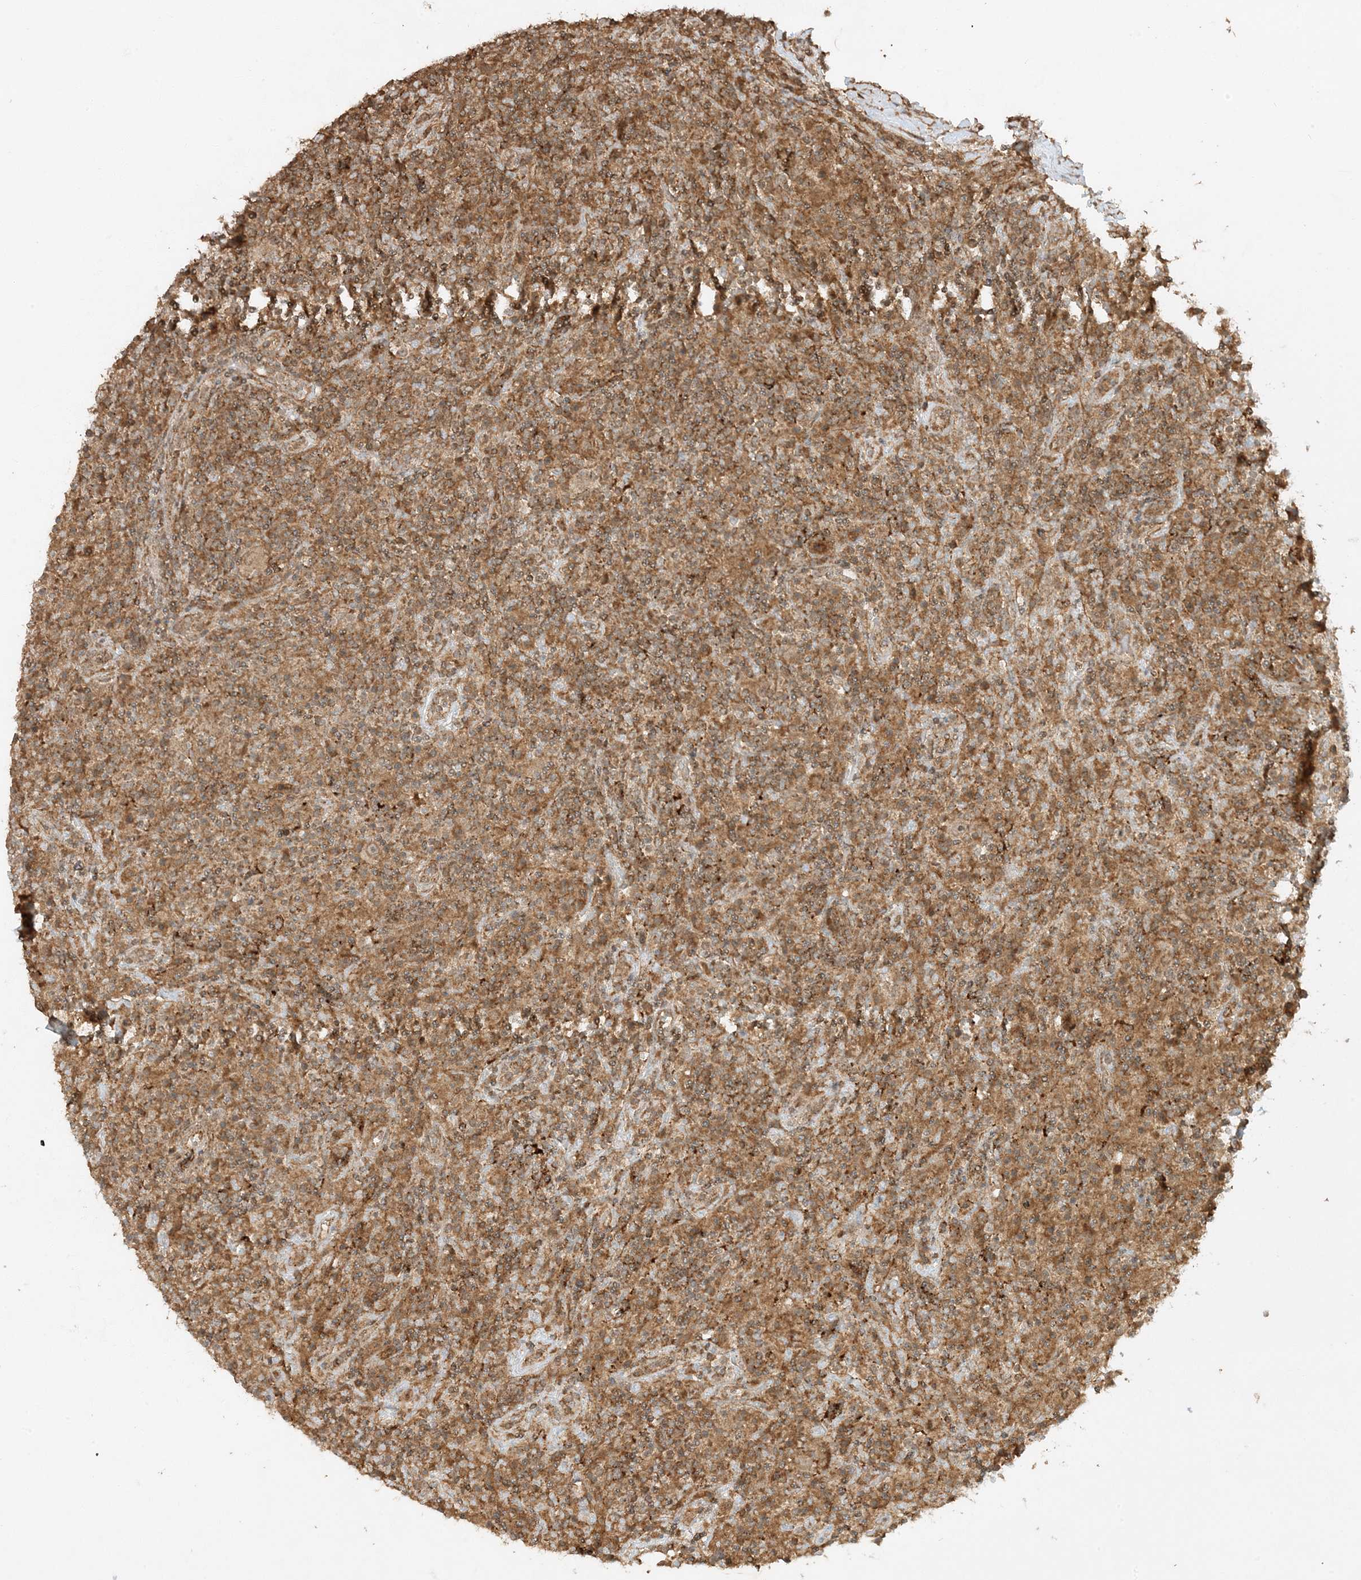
{"staining": {"intensity": "weak", "quantity": ">75%", "location": "cytoplasmic/membranous"}, "tissue": "lymphoma", "cell_type": "Tumor cells", "image_type": "cancer", "snomed": [{"axis": "morphology", "description": "Hodgkin's disease, NOS"}, {"axis": "topography", "description": "Lymph node"}], "caption": "Brown immunohistochemical staining in human Hodgkin's disease reveals weak cytoplasmic/membranous staining in about >75% of tumor cells.", "gene": "XRN1", "patient": {"sex": "male", "age": 70}}